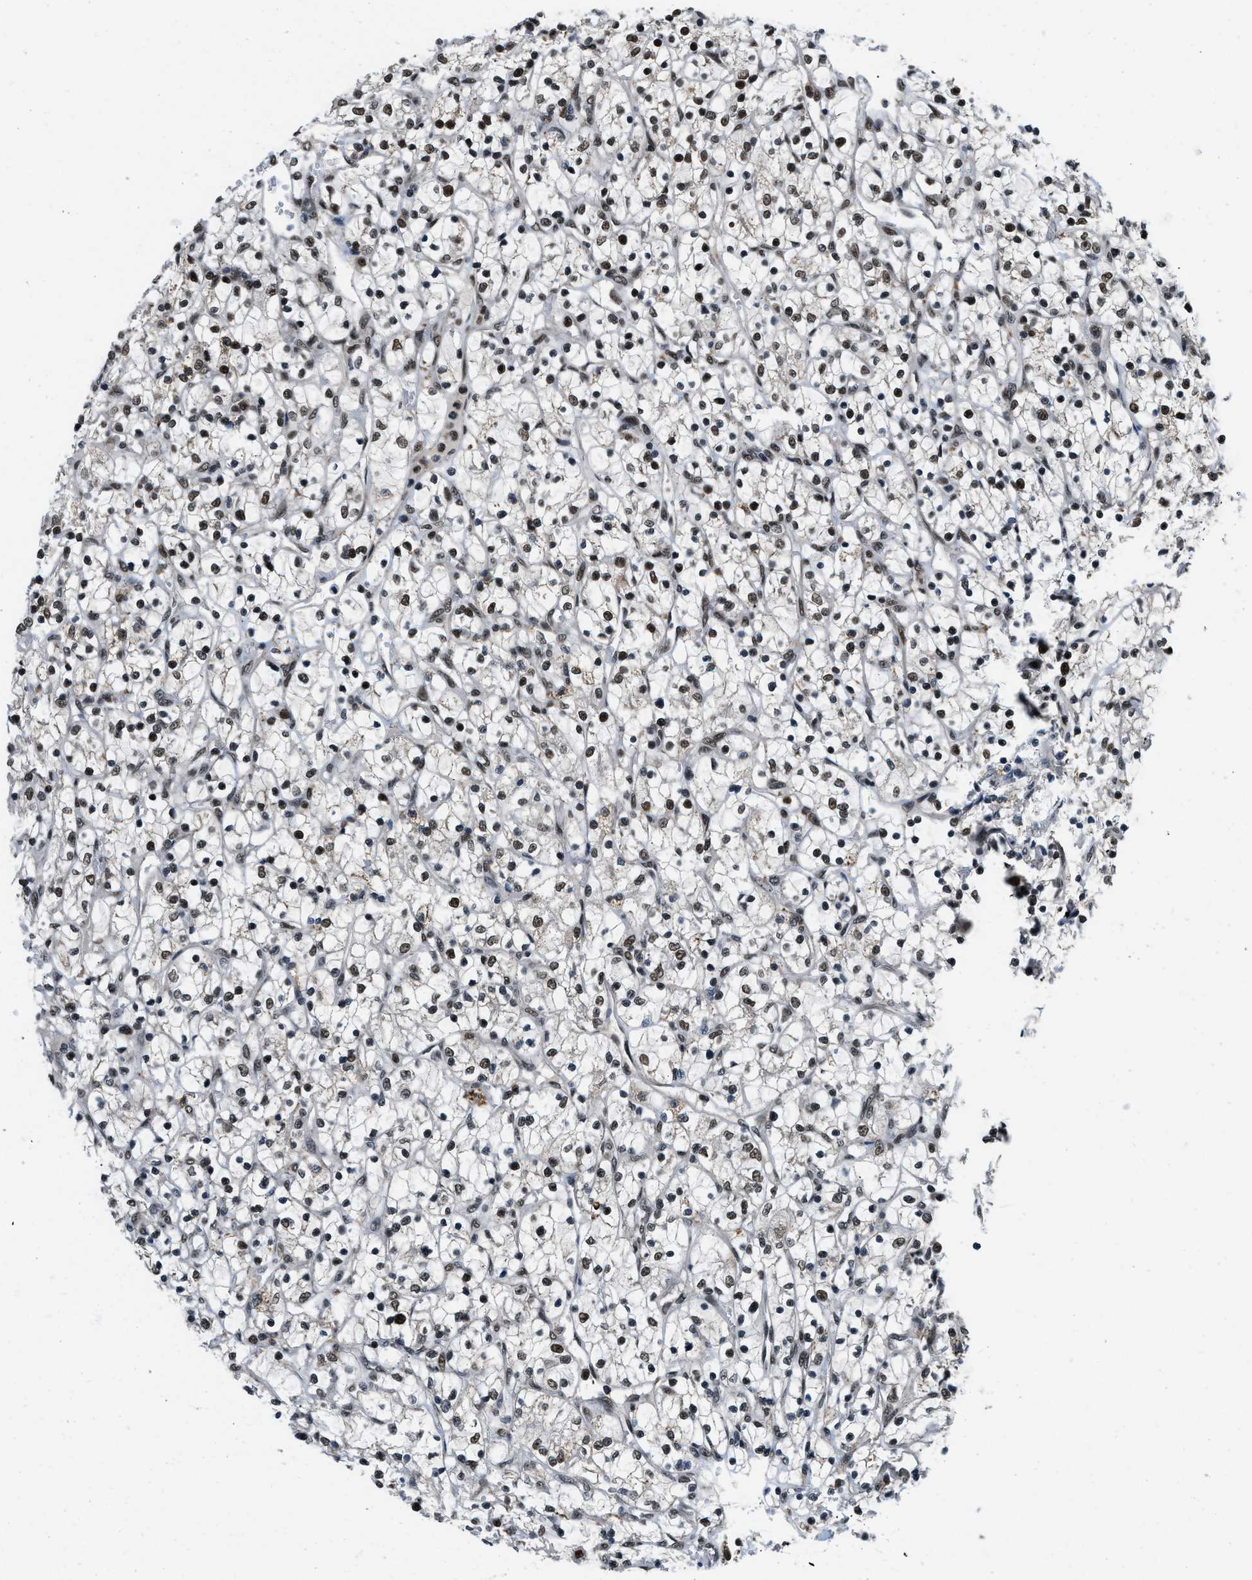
{"staining": {"intensity": "strong", "quantity": ">75%", "location": "nuclear"}, "tissue": "renal cancer", "cell_type": "Tumor cells", "image_type": "cancer", "snomed": [{"axis": "morphology", "description": "Adenocarcinoma, NOS"}, {"axis": "topography", "description": "Kidney"}], "caption": "Protein staining of renal adenocarcinoma tissue displays strong nuclear positivity in approximately >75% of tumor cells. Ihc stains the protein of interest in brown and the nuclei are stained blue.", "gene": "KDM3B", "patient": {"sex": "female", "age": 69}}